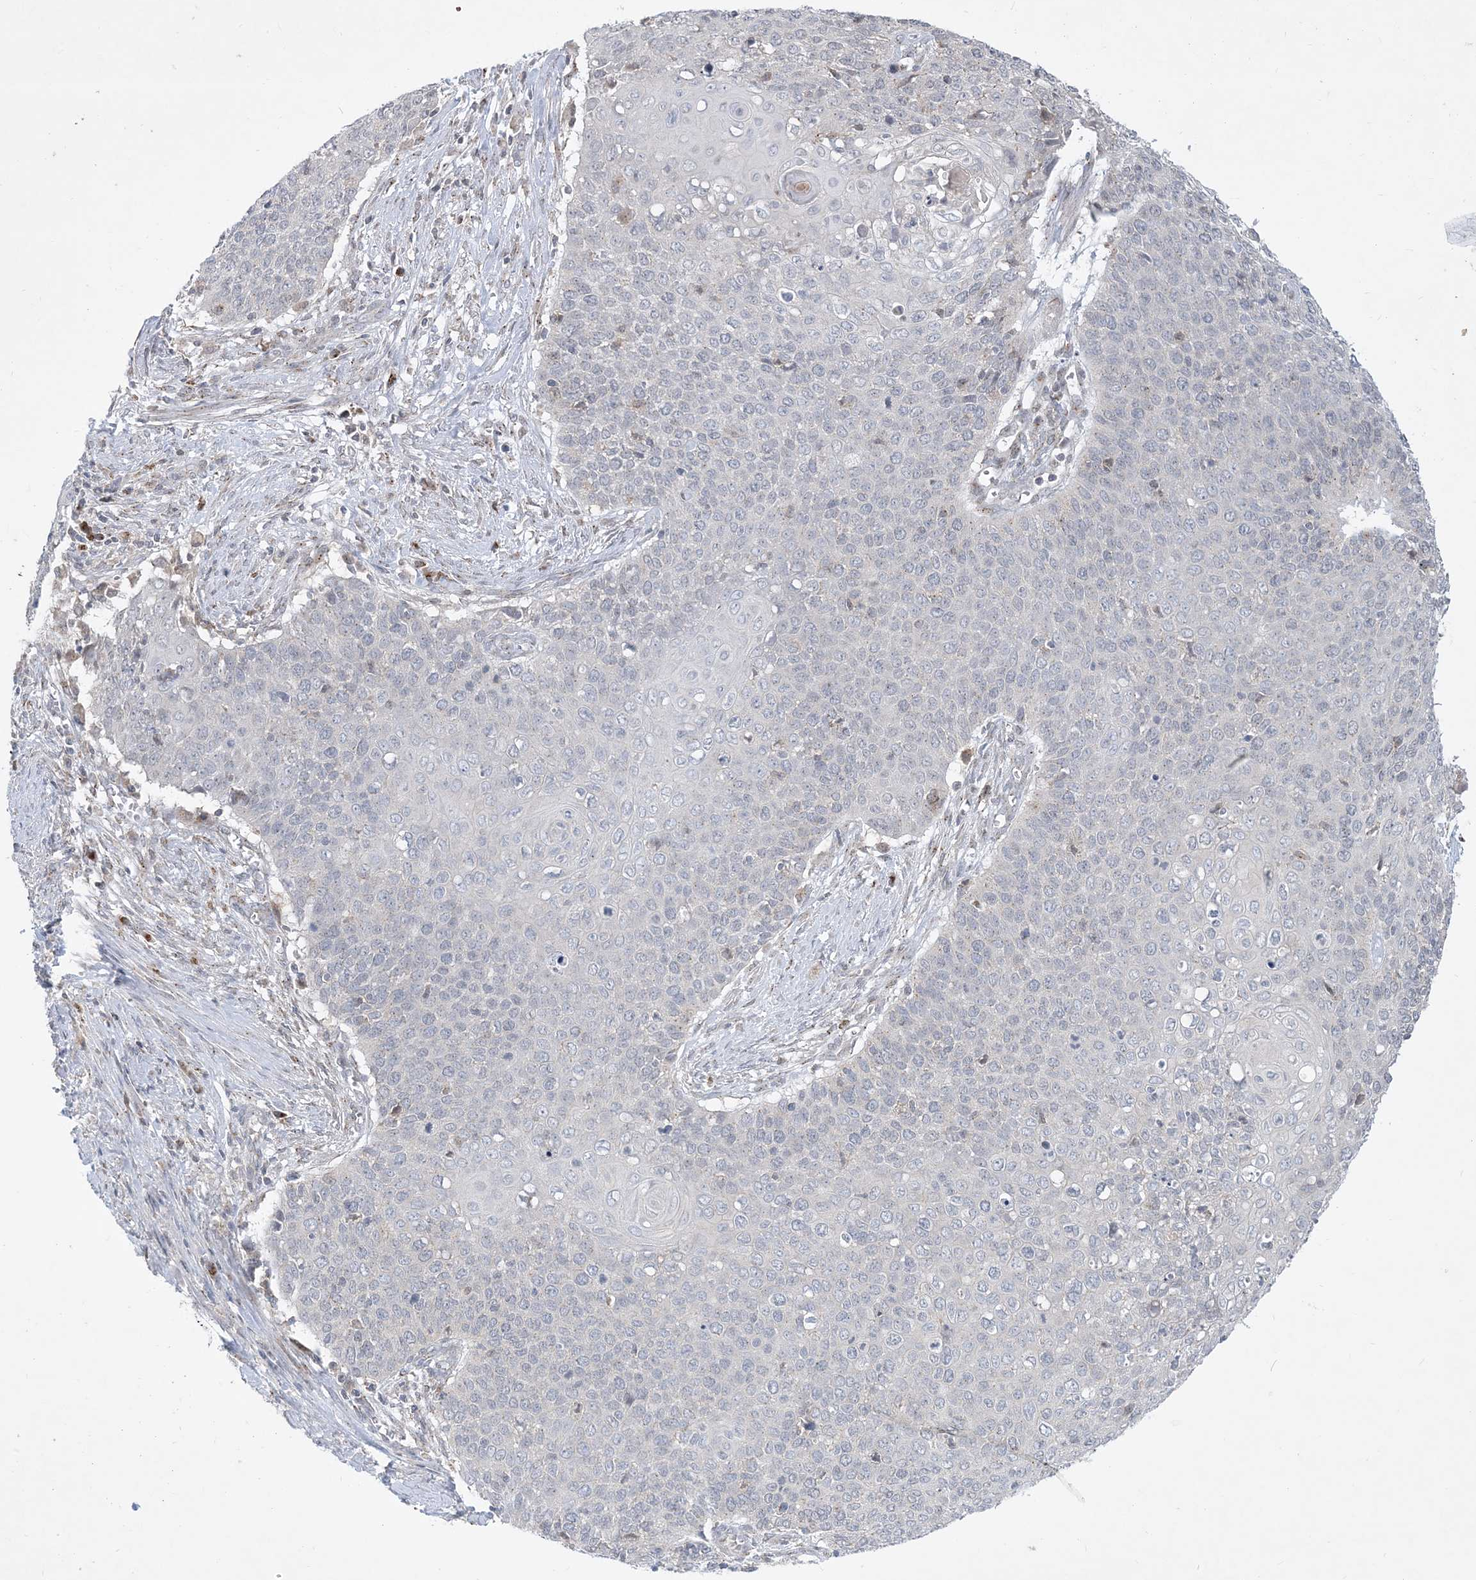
{"staining": {"intensity": "negative", "quantity": "none", "location": "none"}, "tissue": "cervical cancer", "cell_type": "Tumor cells", "image_type": "cancer", "snomed": [{"axis": "morphology", "description": "Squamous cell carcinoma, NOS"}, {"axis": "topography", "description": "Cervix"}], "caption": "IHC micrograph of human cervical squamous cell carcinoma stained for a protein (brown), which exhibits no positivity in tumor cells.", "gene": "CCDC14", "patient": {"sex": "female", "age": 39}}